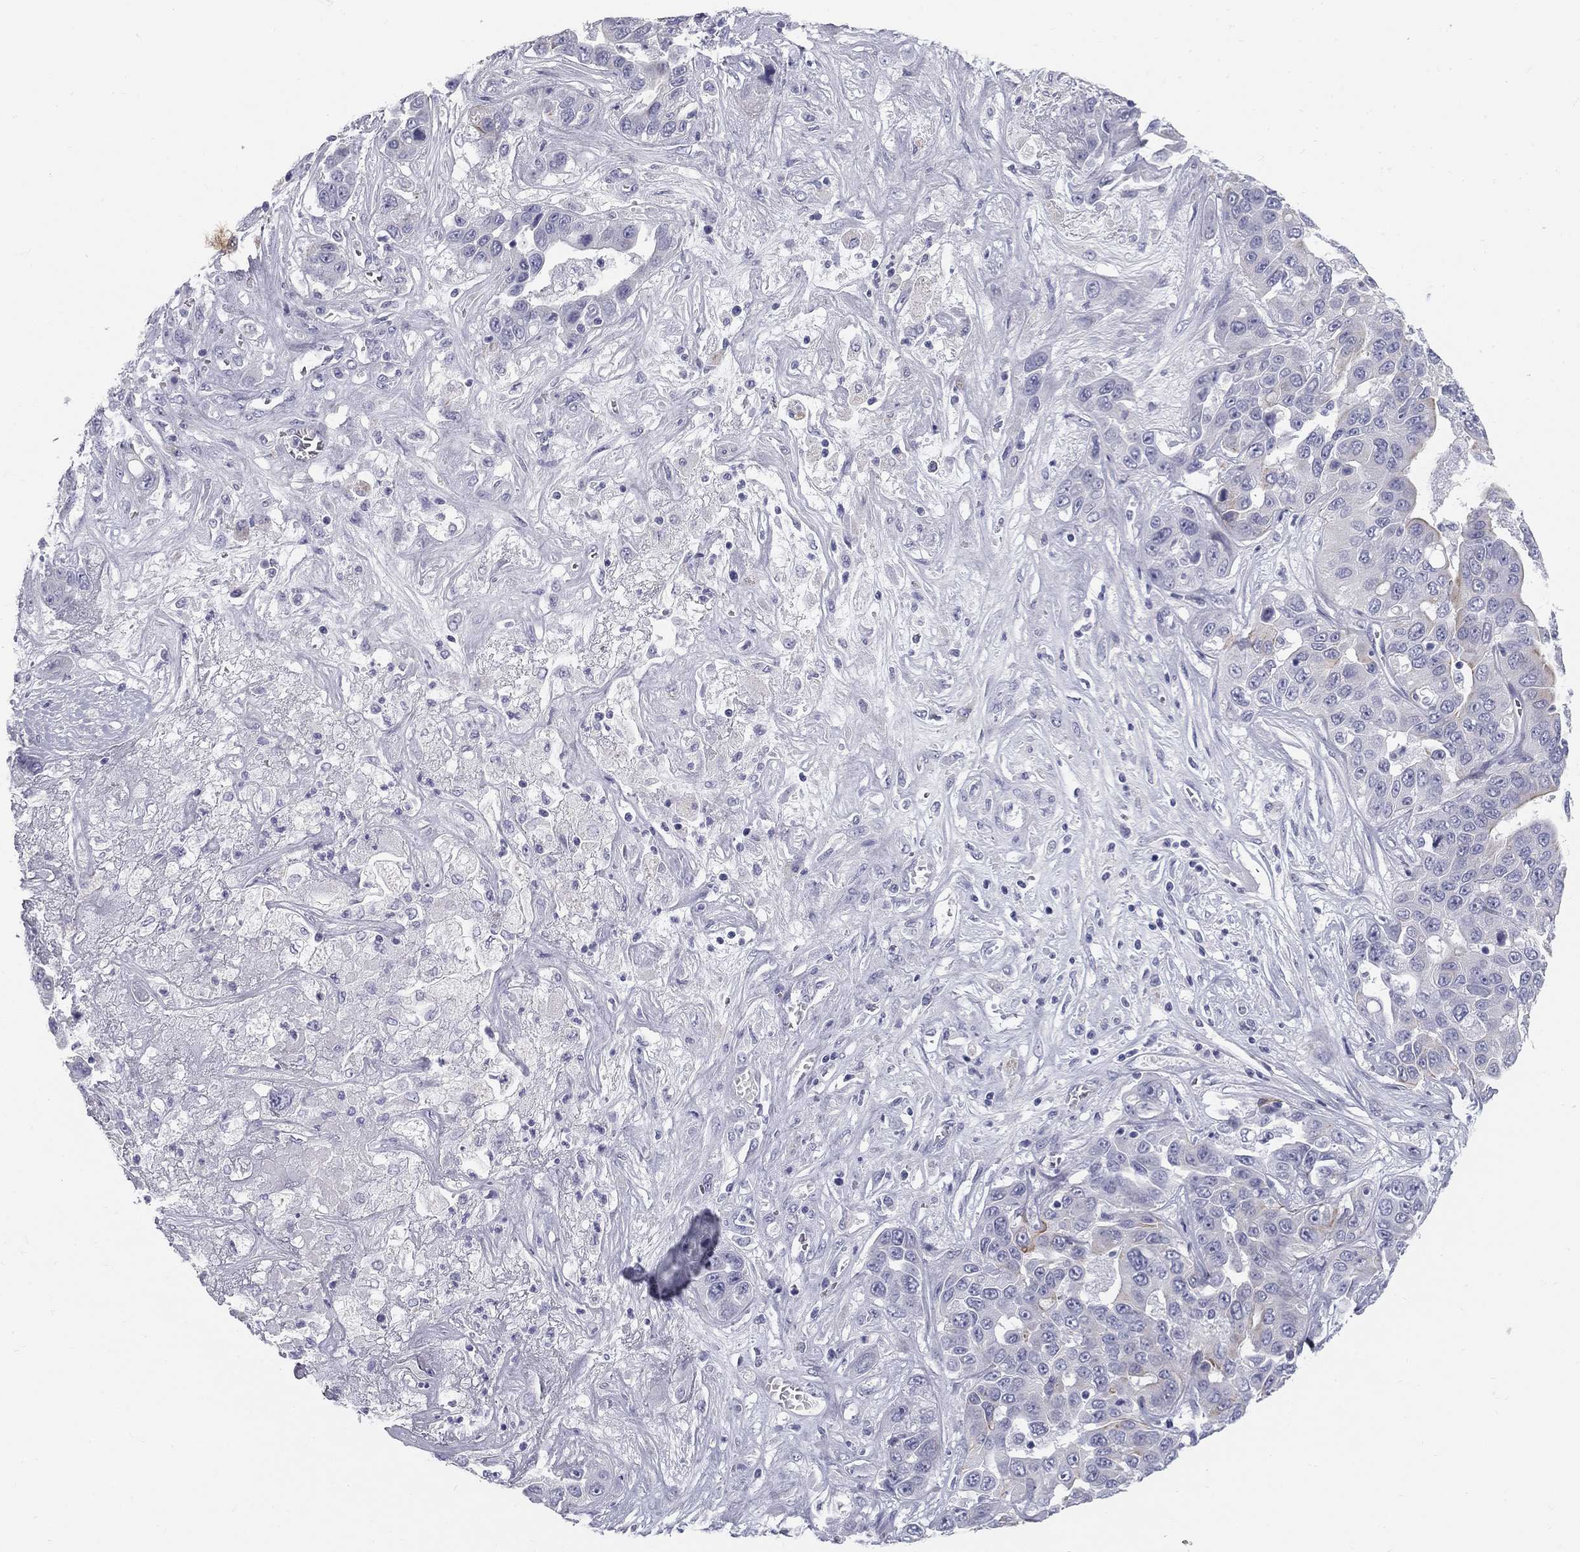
{"staining": {"intensity": "negative", "quantity": "none", "location": "none"}, "tissue": "liver cancer", "cell_type": "Tumor cells", "image_type": "cancer", "snomed": [{"axis": "morphology", "description": "Cholangiocarcinoma"}, {"axis": "topography", "description": "Liver"}], "caption": "Immunohistochemical staining of liver cholangiocarcinoma reveals no significant staining in tumor cells.", "gene": "SULT2B1", "patient": {"sex": "female", "age": 52}}